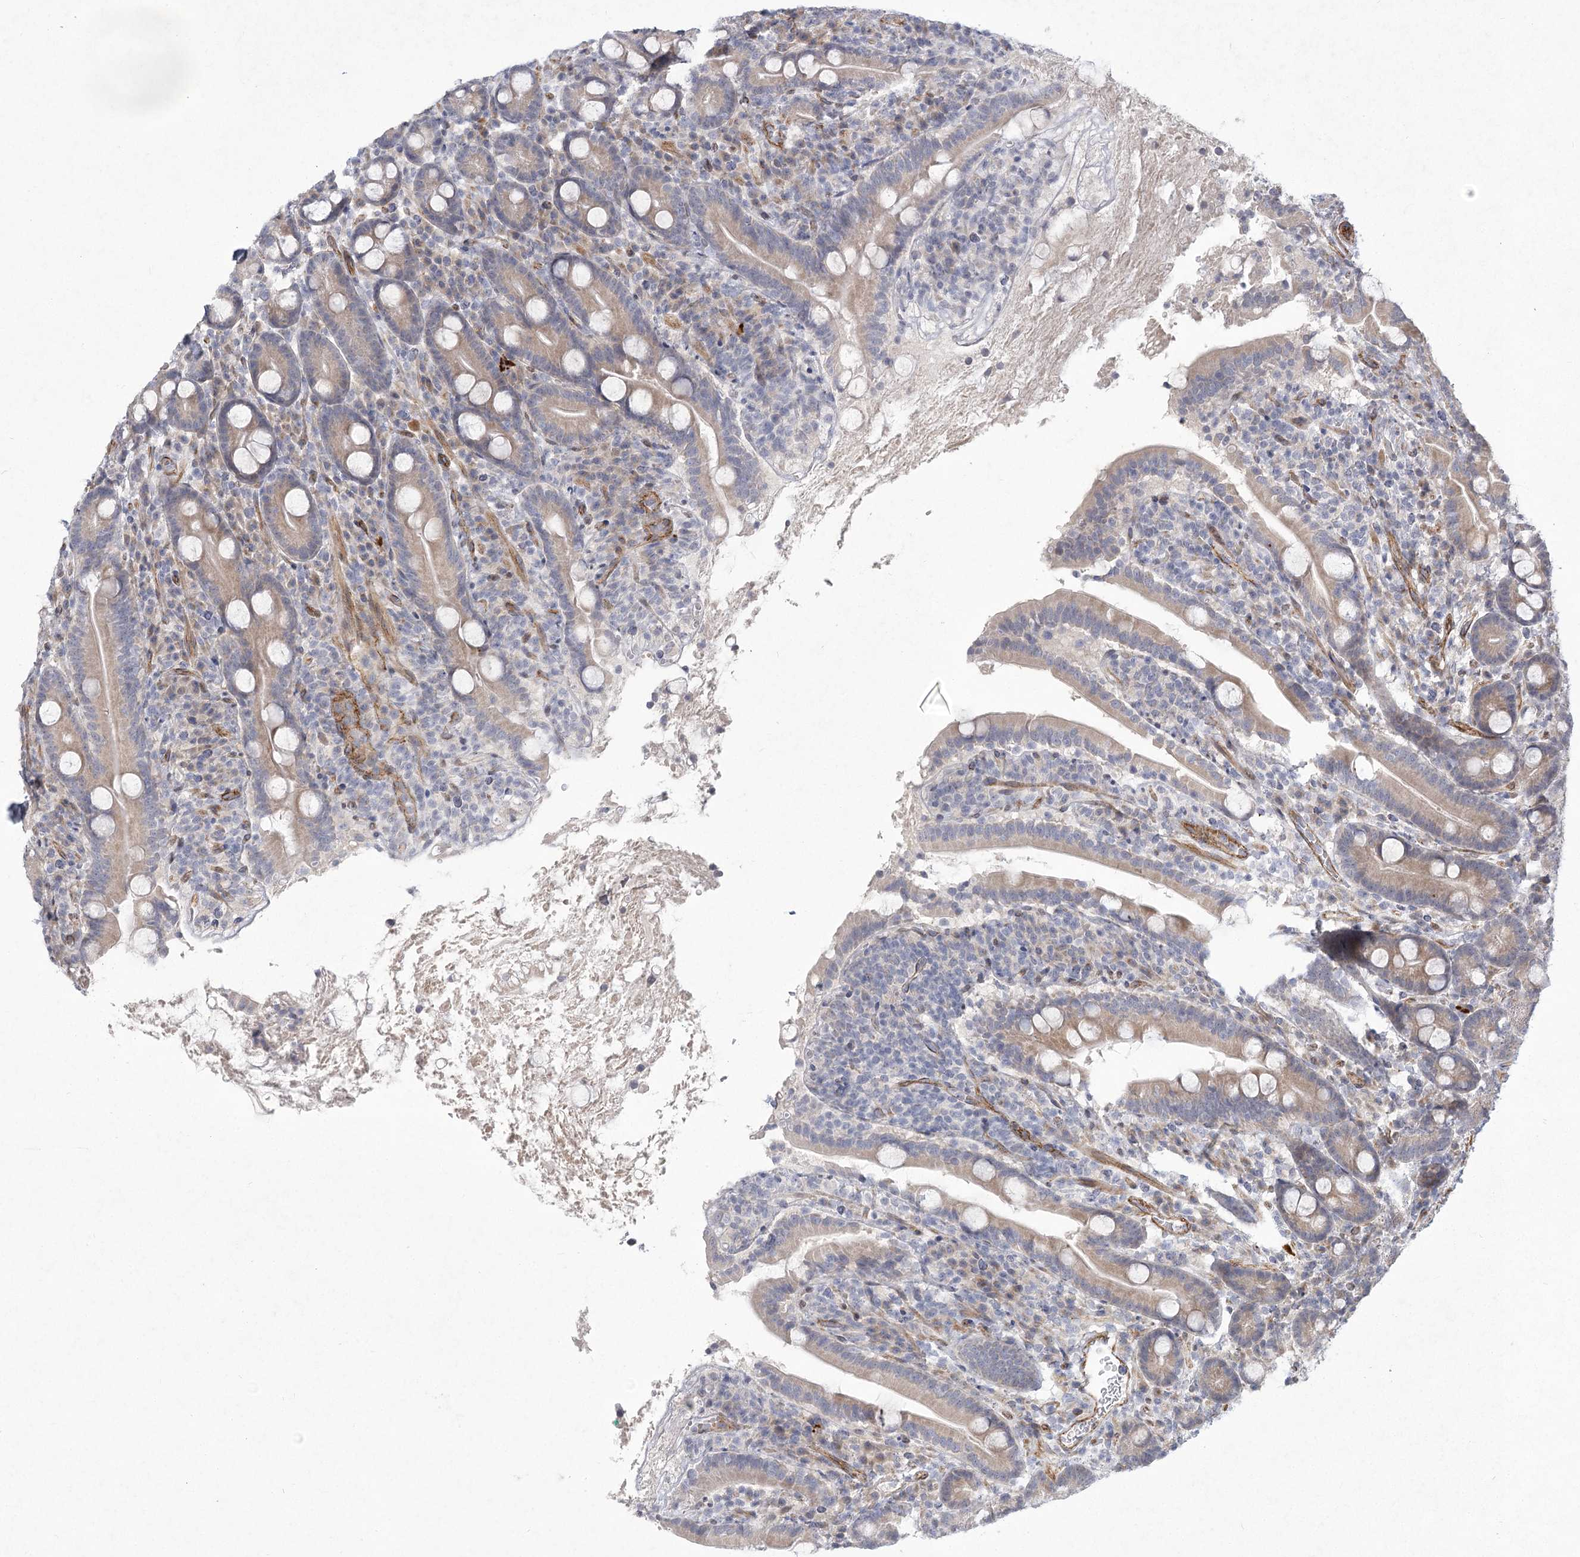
{"staining": {"intensity": "weak", "quantity": ">75%", "location": "cytoplasmic/membranous"}, "tissue": "duodenum", "cell_type": "Glandular cells", "image_type": "normal", "snomed": [{"axis": "morphology", "description": "Normal tissue, NOS"}, {"axis": "topography", "description": "Duodenum"}], "caption": "DAB (3,3'-diaminobenzidine) immunohistochemical staining of benign duodenum displays weak cytoplasmic/membranous protein expression in about >75% of glandular cells. Immunohistochemistry stains the protein of interest in brown and the nuclei are stained blue.", "gene": "MEPE", "patient": {"sex": "male", "age": 35}}